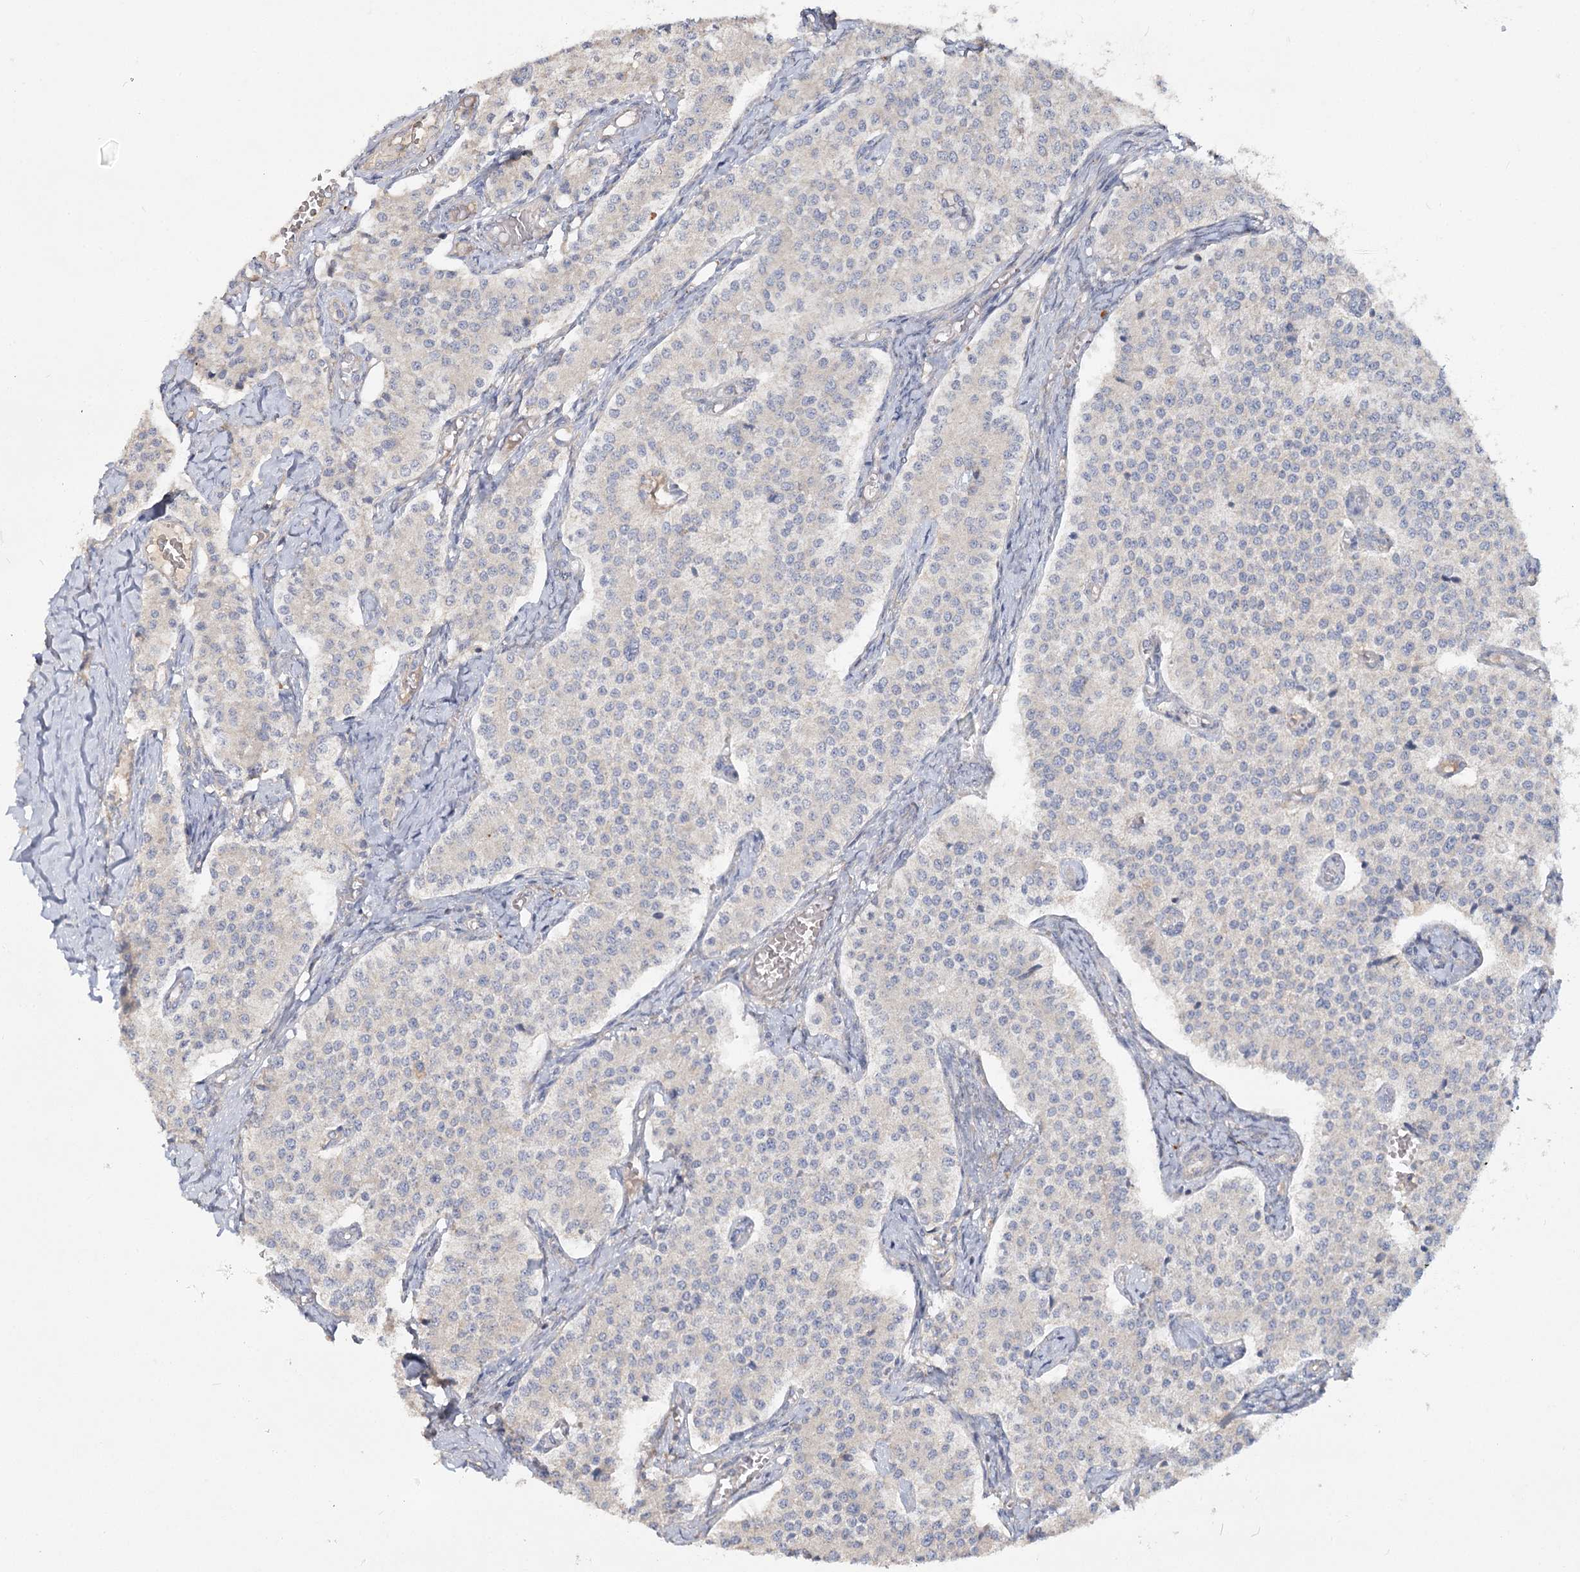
{"staining": {"intensity": "negative", "quantity": "none", "location": "none"}, "tissue": "carcinoid", "cell_type": "Tumor cells", "image_type": "cancer", "snomed": [{"axis": "morphology", "description": "Carcinoid, malignant, NOS"}, {"axis": "topography", "description": "Colon"}], "caption": "Immunohistochemical staining of malignant carcinoid exhibits no significant staining in tumor cells. Nuclei are stained in blue.", "gene": "ANGPTL5", "patient": {"sex": "female", "age": 52}}